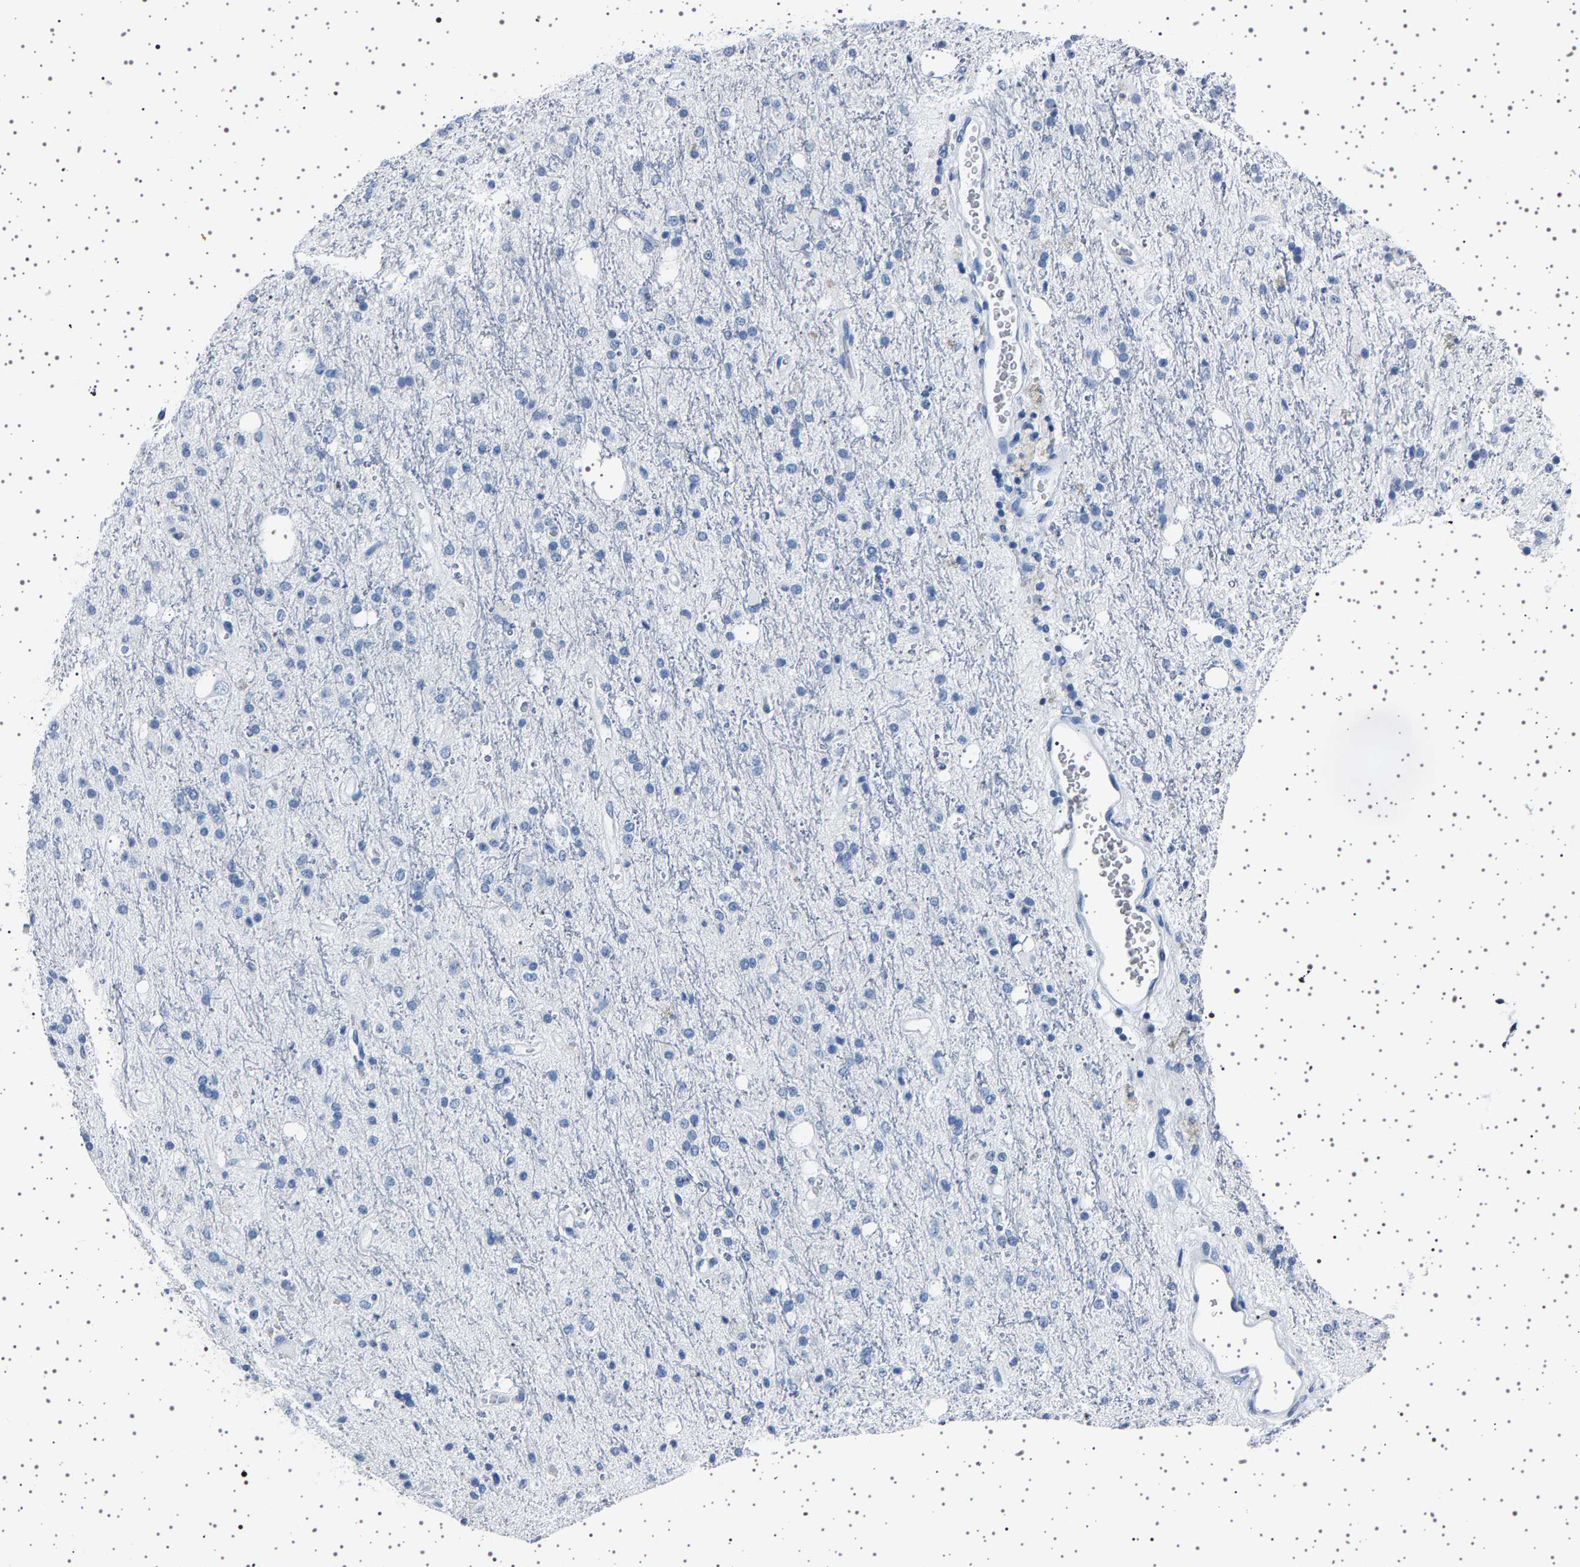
{"staining": {"intensity": "negative", "quantity": "none", "location": "none"}, "tissue": "glioma", "cell_type": "Tumor cells", "image_type": "cancer", "snomed": [{"axis": "morphology", "description": "Glioma, malignant, High grade"}, {"axis": "topography", "description": "Brain"}], "caption": "Tumor cells show no significant expression in malignant glioma (high-grade).", "gene": "TFF3", "patient": {"sex": "male", "age": 47}}